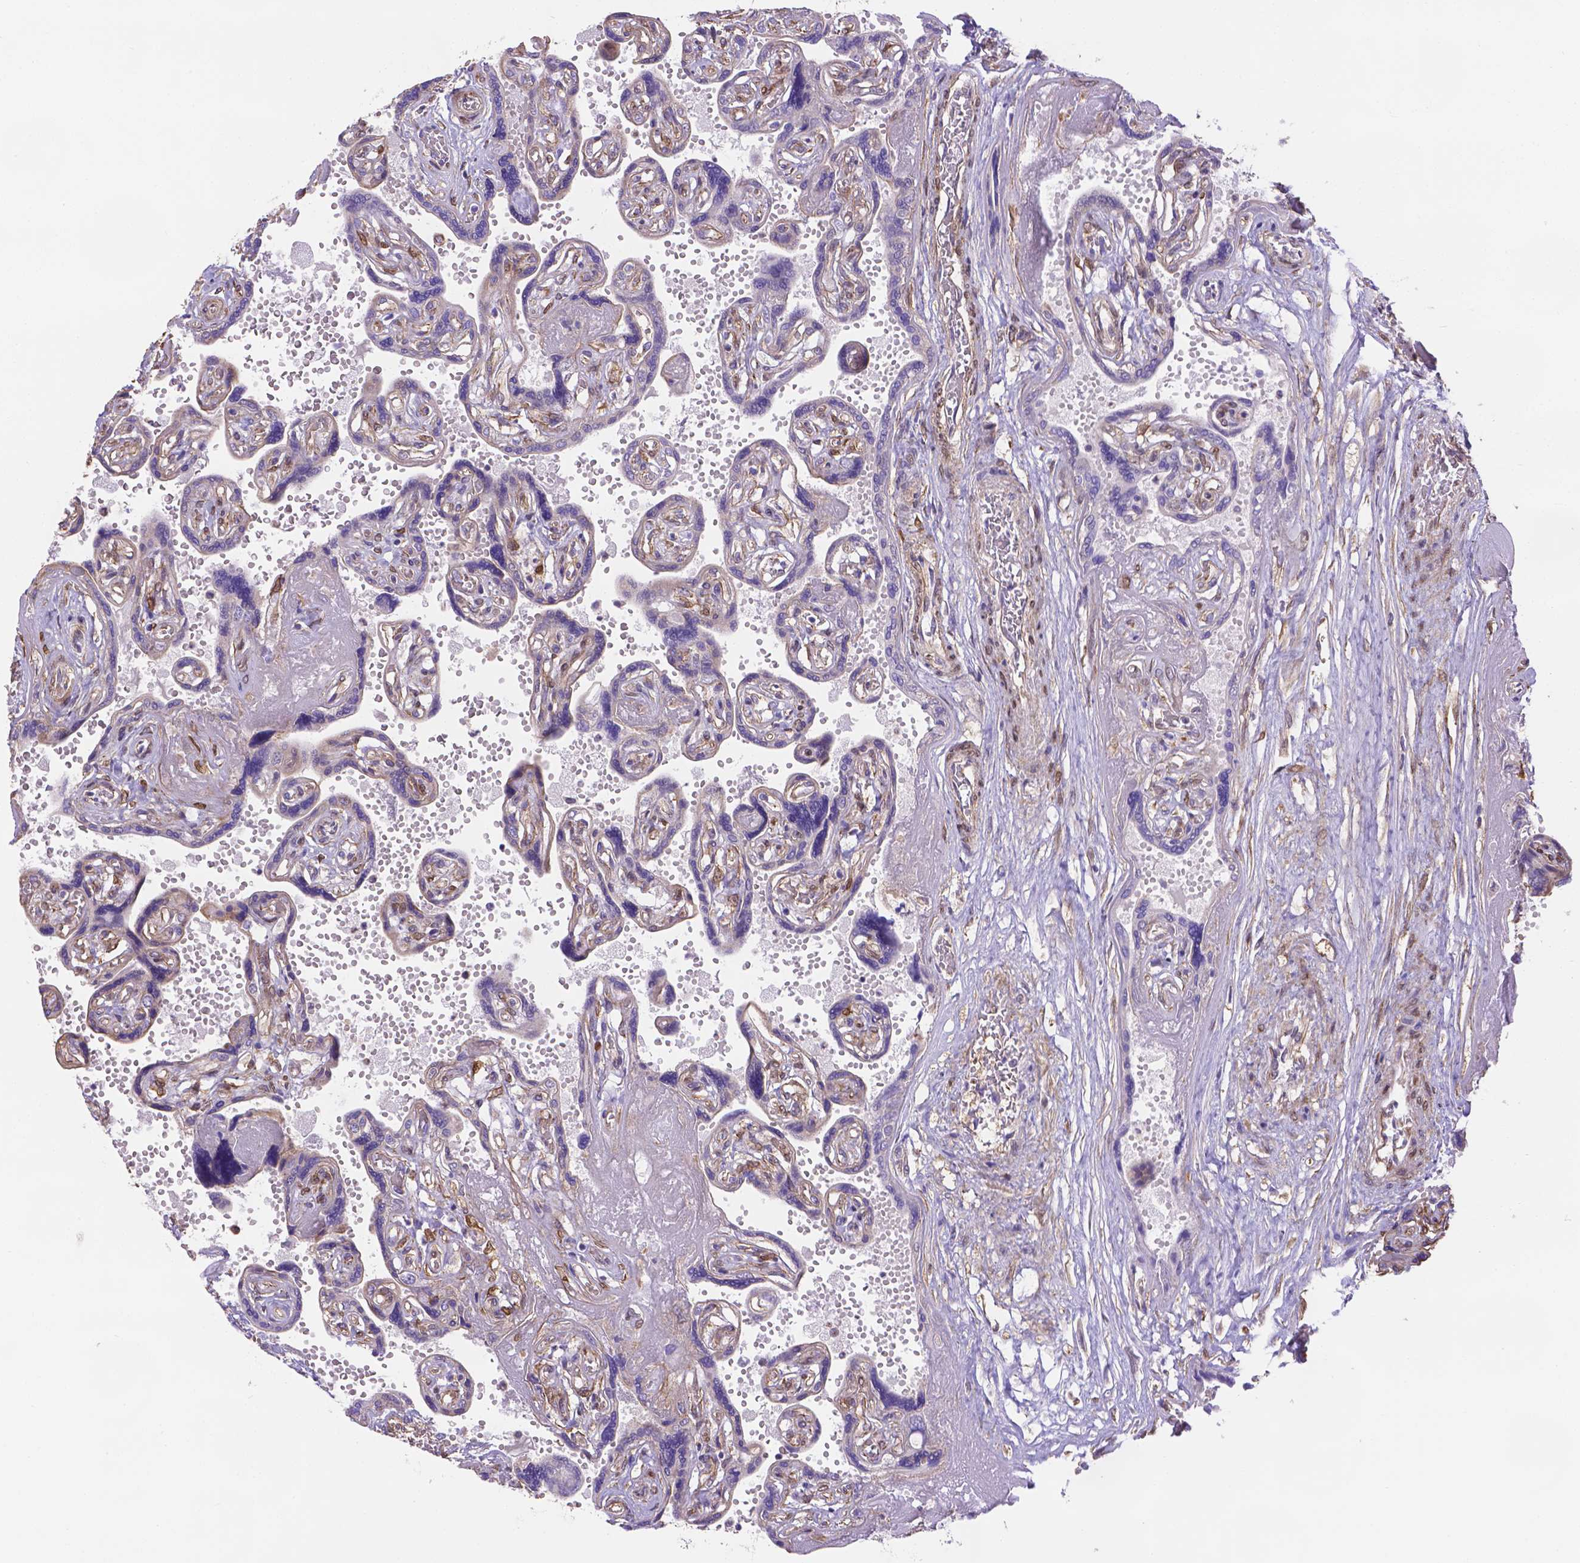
{"staining": {"intensity": "strong", "quantity": ">75%", "location": "cytoplasmic/membranous"}, "tissue": "placenta", "cell_type": "Decidual cells", "image_type": "normal", "snomed": [{"axis": "morphology", "description": "Normal tissue, NOS"}, {"axis": "topography", "description": "Placenta"}], "caption": "Placenta stained with DAB (3,3'-diaminobenzidine) immunohistochemistry (IHC) displays high levels of strong cytoplasmic/membranous staining in about >75% of decidual cells.", "gene": "YAP1", "patient": {"sex": "female", "age": 32}}